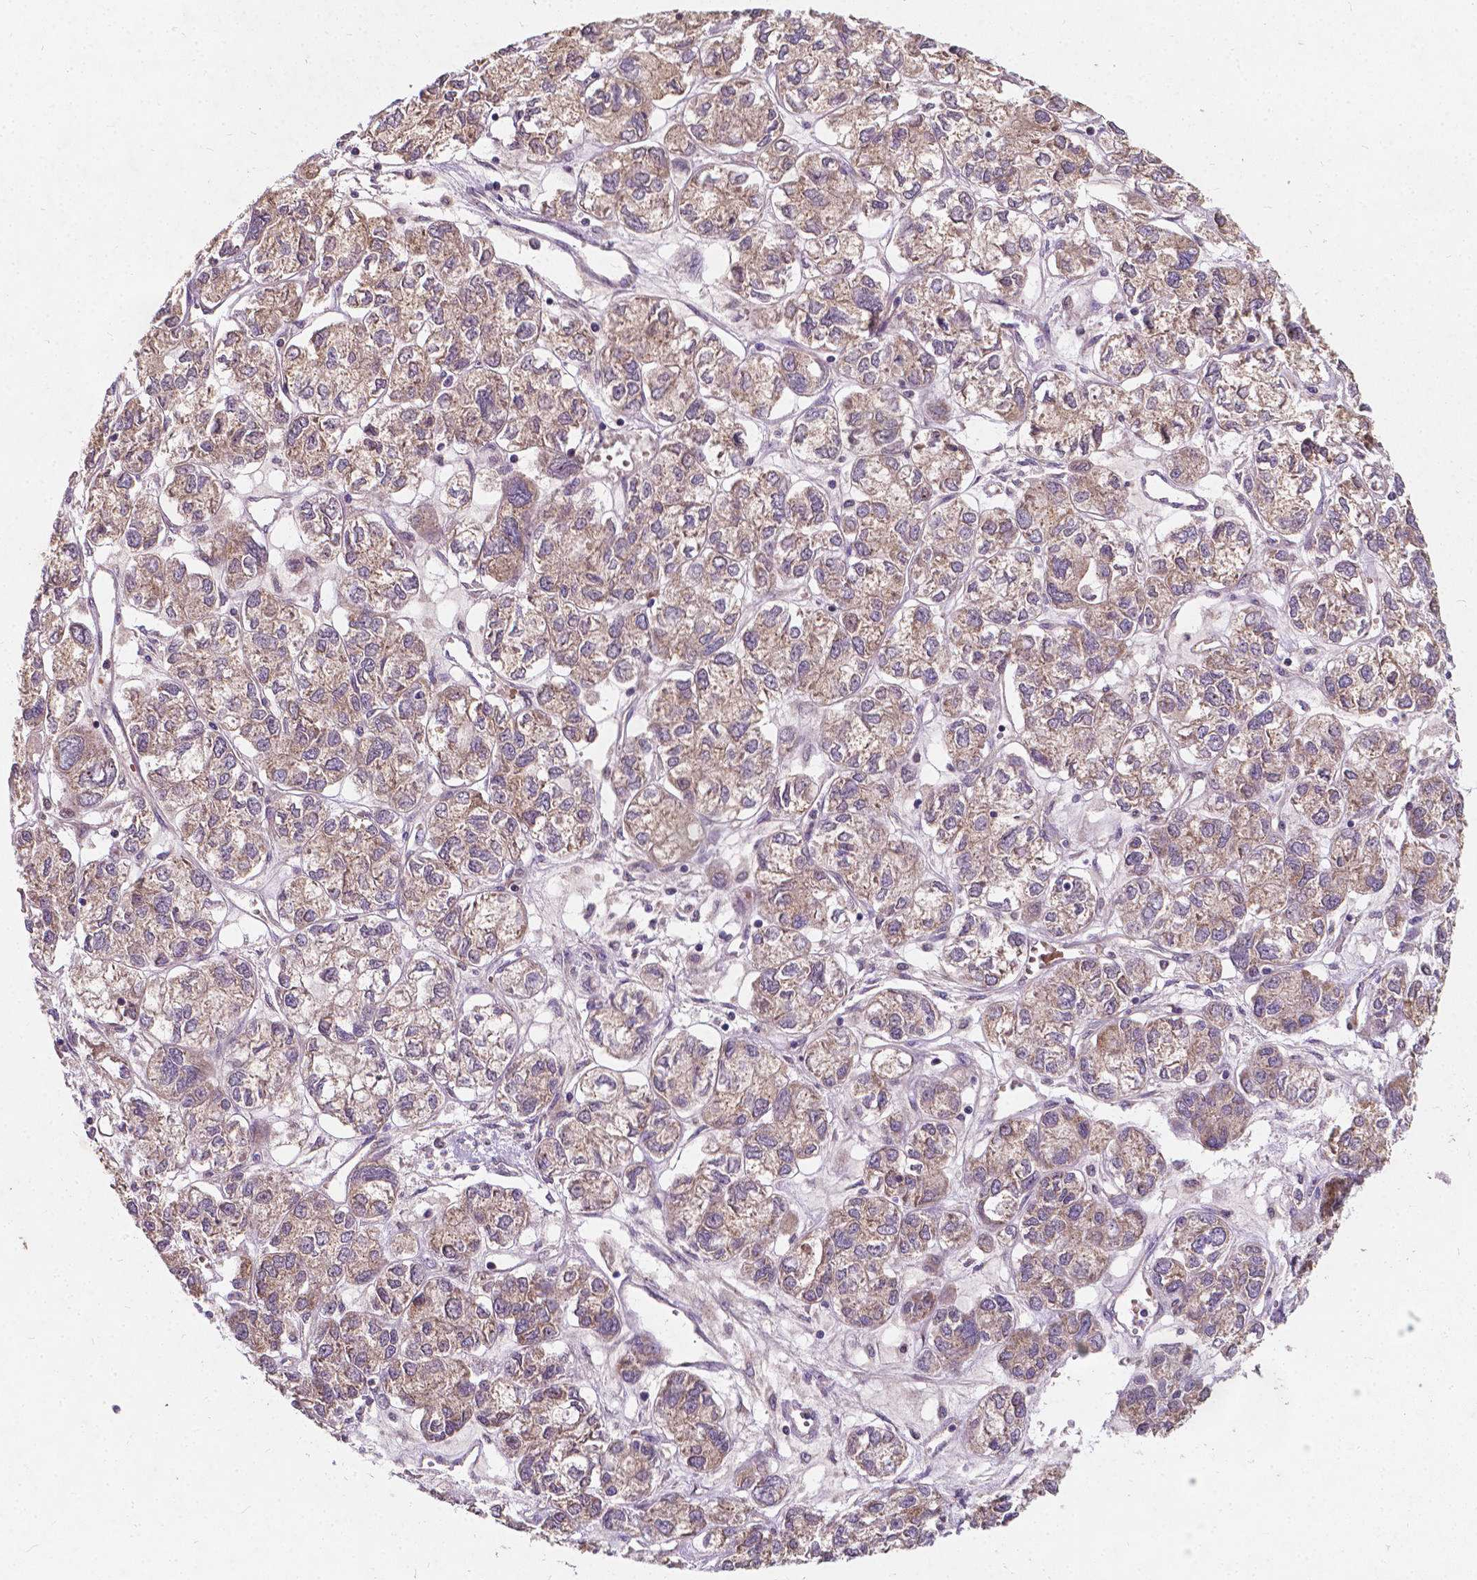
{"staining": {"intensity": "moderate", "quantity": ">75%", "location": "cytoplasmic/membranous"}, "tissue": "ovarian cancer", "cell_type": "Tumor cells", "image_type": "cancer", "snomed": [{"axis": "morphology", "description": "Carcinoma, endometroid"}, {"axis": "topography", "description": "Ovary"}], "caption": "DAB (3,3'-diaminobenzidine) immunohistochemical staining of endometroid carcinoma (ovarian) displays moderate cytoplasmic/membranous protein positivity in about >75% of tumor cells.", "gene": "DUSP16", "patient": {"sex": "female", "age": 64}}